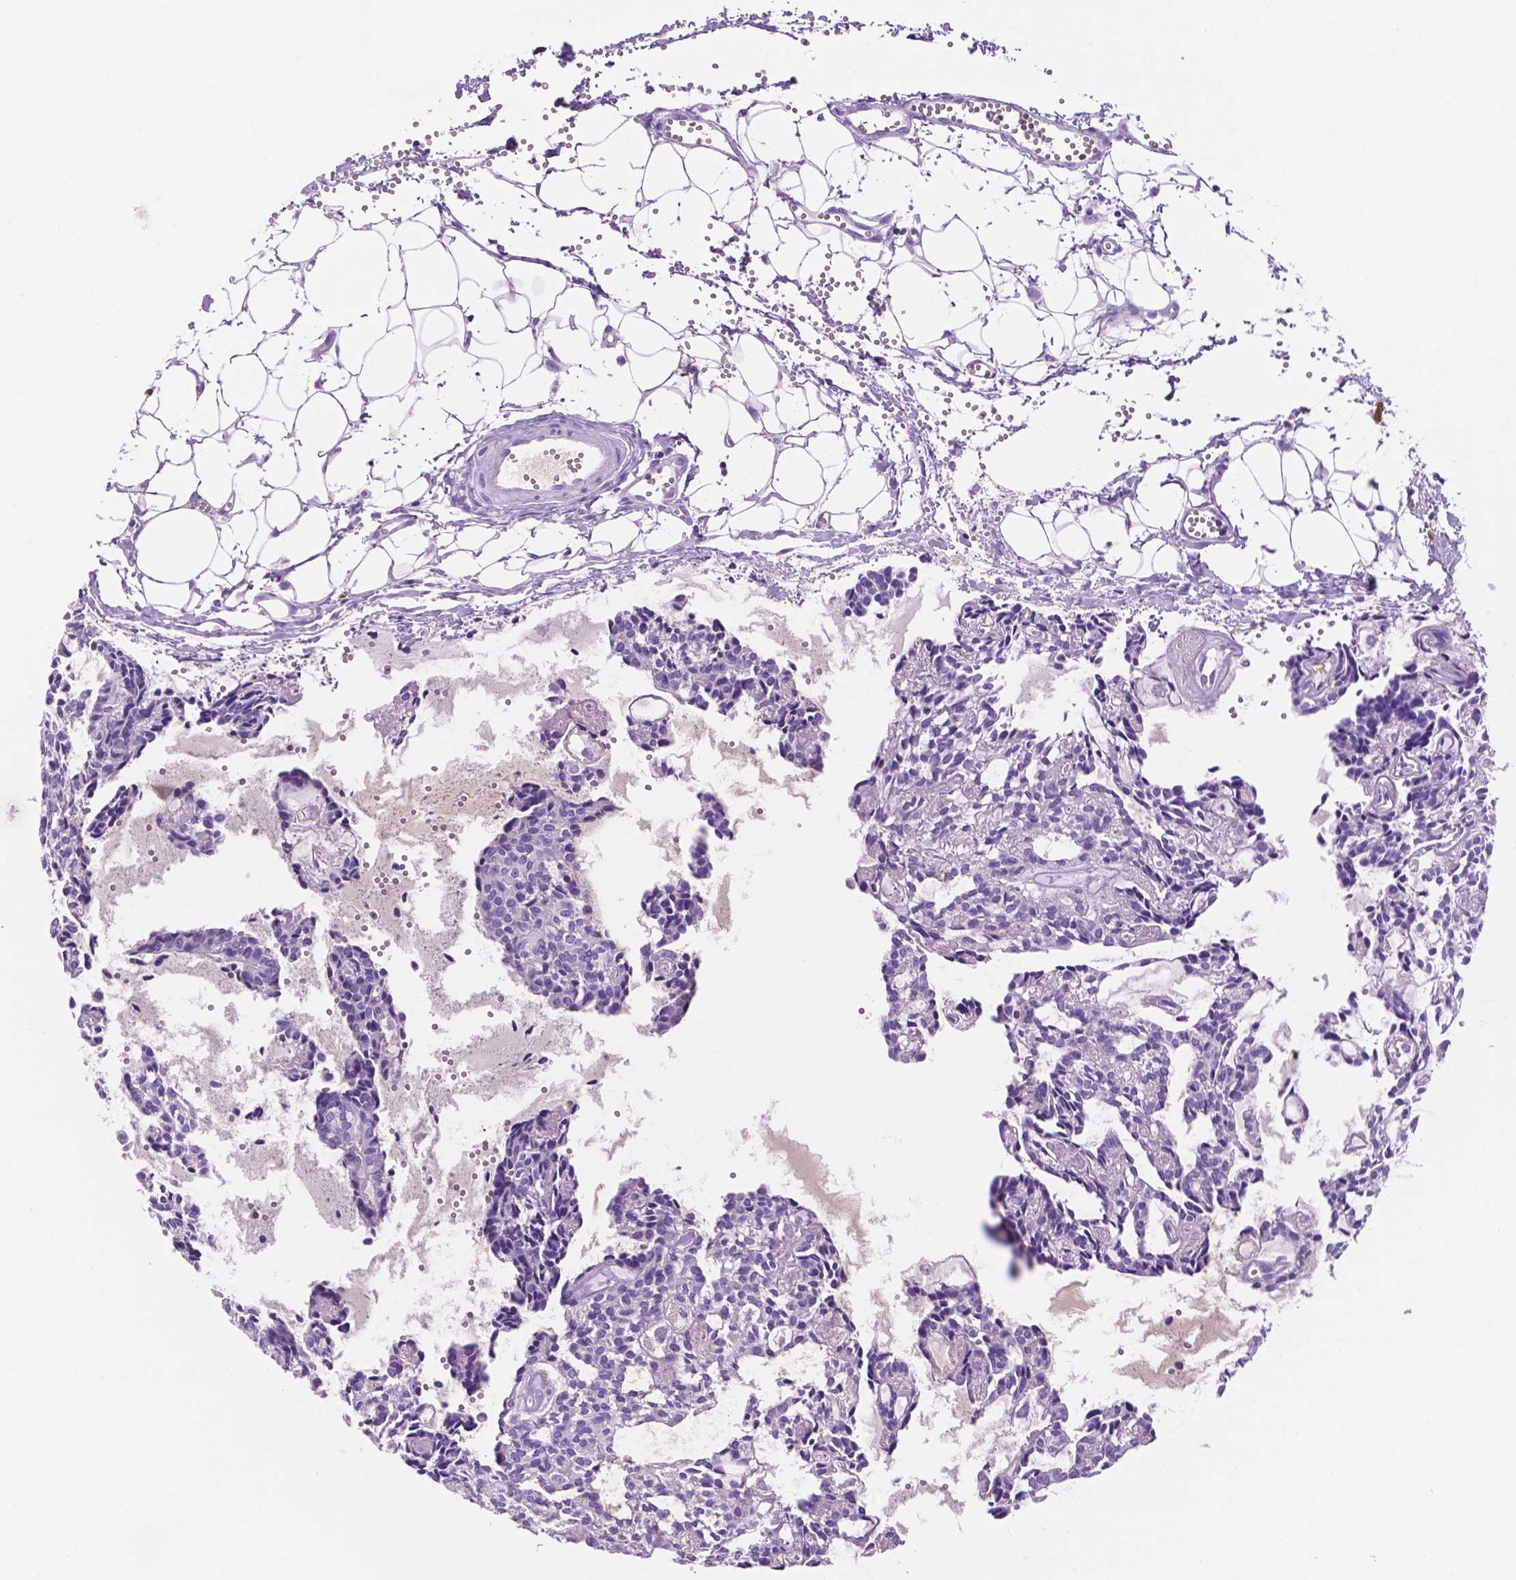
{"staining": {"intensity": "negative", "quantity": "none", "location": "none"}, "tissue": "head and neck cancer", "cell_type": "Tumor cells", "image_type": "cancer", "snomed": [{"axis": "morphology", "description": "Adenocarcinoma, NOS"}, {"axis": "topography", "description": "Head-Neck"}], "caption": "The image demonstrates no significant expression in tumor cells of head and neck cancer.", "gene": "FOXB2", "patient": {"sex": "female", "age": 62}}